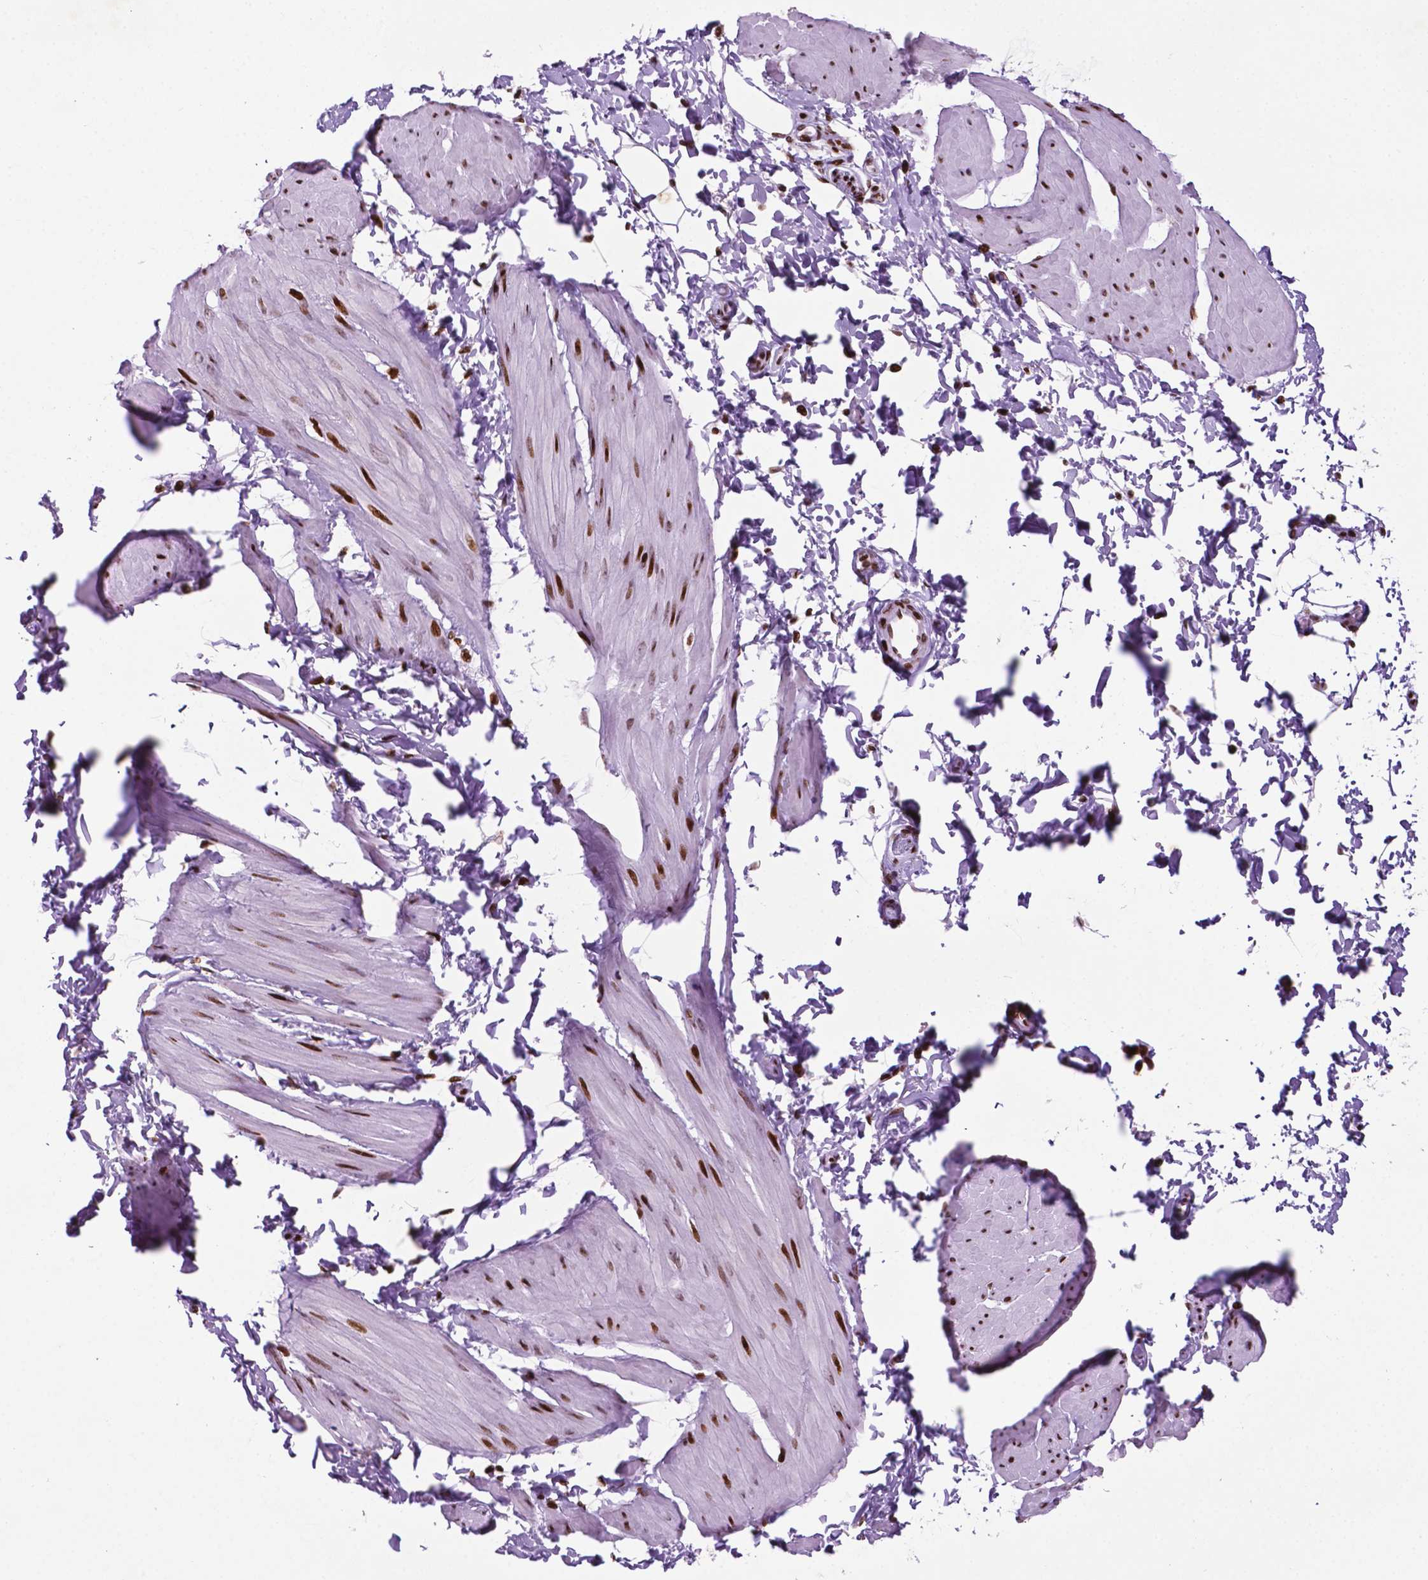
{"staining": {"intensity": "strong", "quantity": ">75%", "location": "nuclear"}, "tissue": "adipose tissue", "cell_type": "Adipocytes", "image_type": "normal", "snomed": [{"axis": "morphology", "description": "Normal tissue, NOS"}, {"axis": "topography", "description": "Smooth muscle"}, {"axis": "topography", "description": "Peripheral nerve tissue"}], "caption": "Adipose tissue was stained to show a protein in brown. There is high levels of strong nuclear expression in approximately >75% of adipocytes. (Brightfield microscopy of DAB IHC at high magnification).", "gene": "TMEM250", "patient": {"sex": "male", "age": 58}}